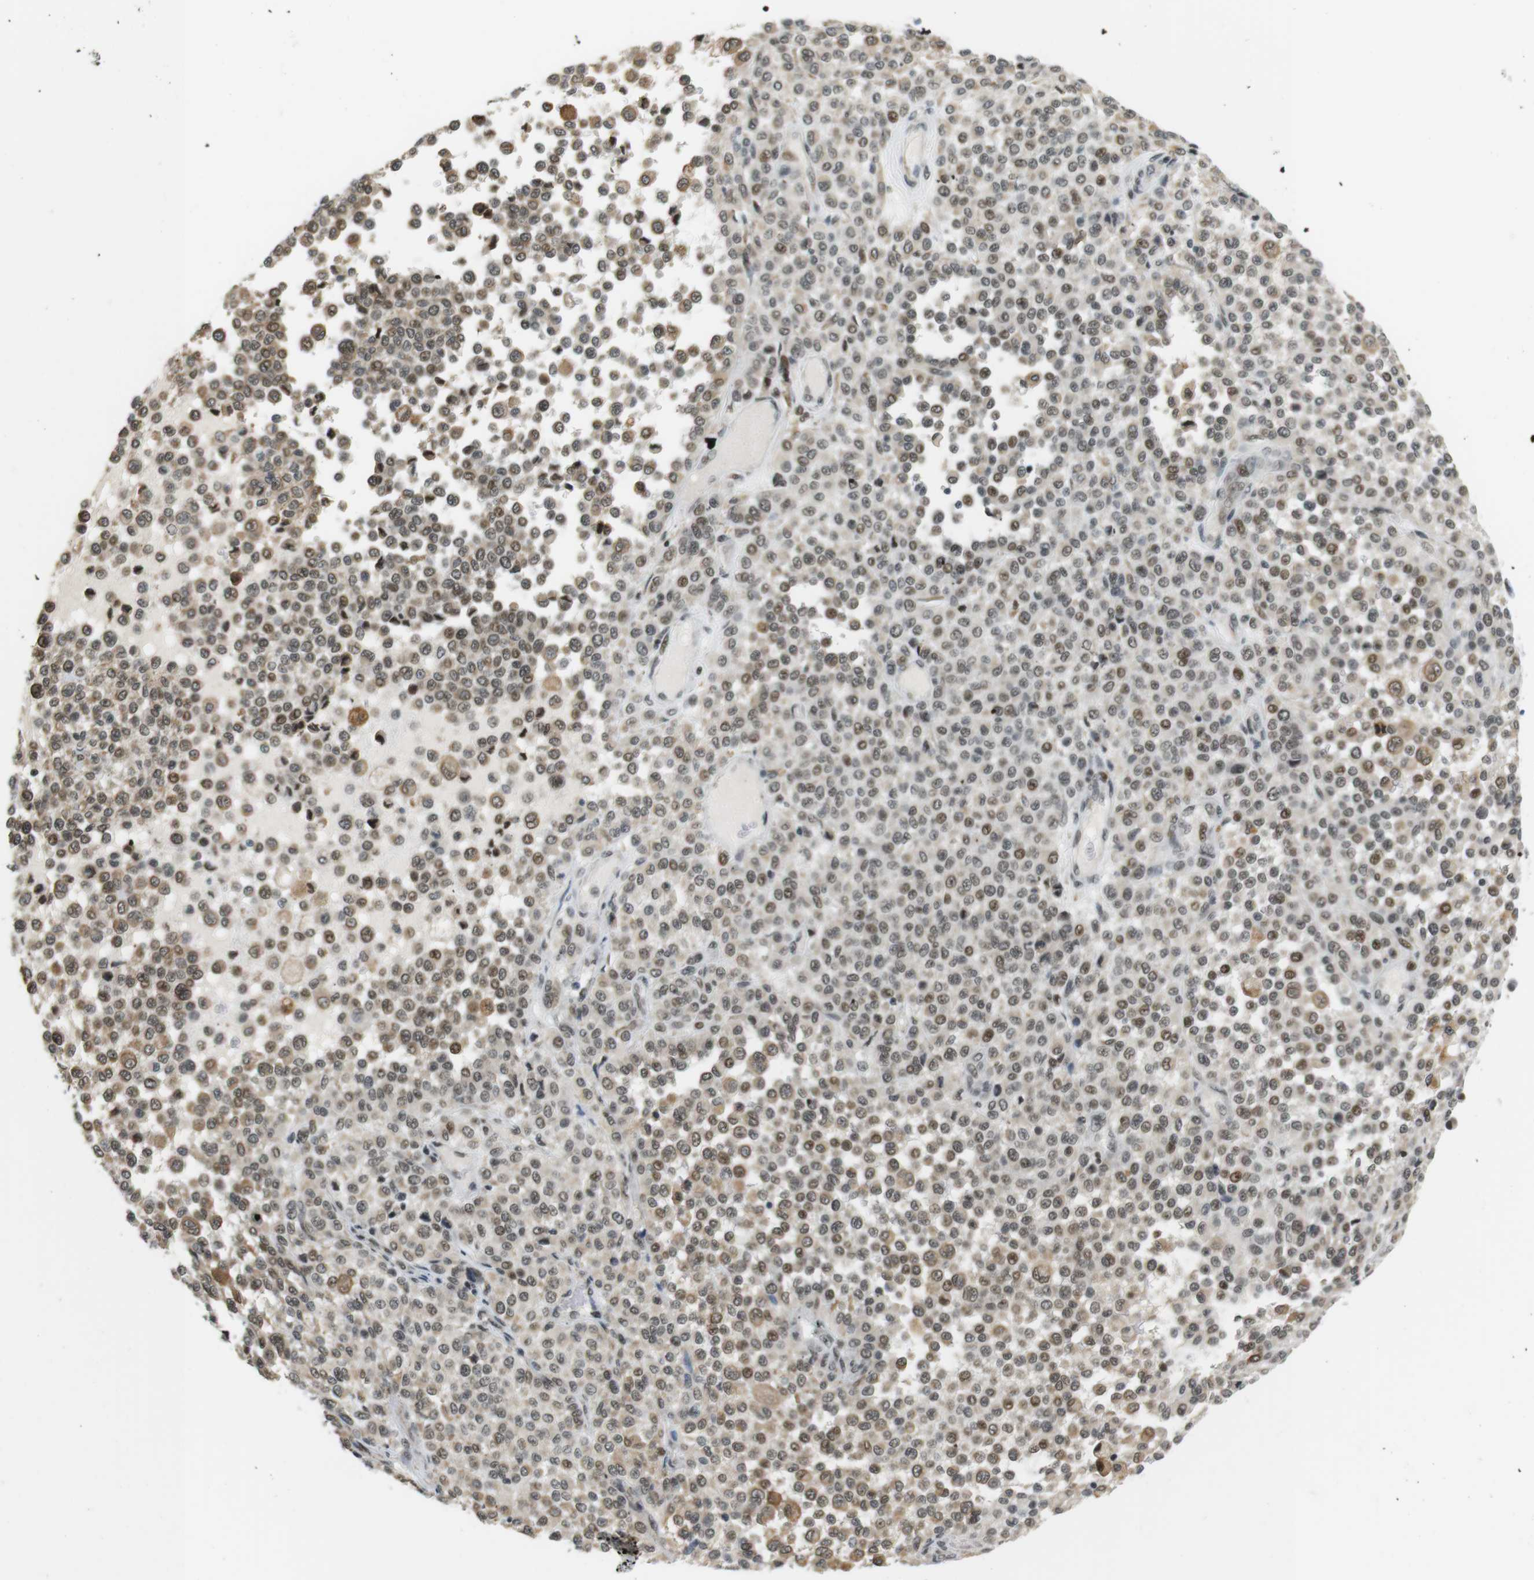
{"staining": {"intensity": "weak", "quantity": ">75%", "location": "nuclear"}, "tissue": "melanoma", "cell_type": "Tumor cells", "image_type": "cancer", "snomed": [{"axis": "morphology", "description": "Malignant melanoma, Metastatic site"}, {"axis": "topography", "description": "Pancreas"}], "caption": "A photomicrograph showing weak nuclear positivity in approximately >75% of tumor cells in melanoma, as visualized by brown immunohistochemical staining.", "gene": "RNF38", "patient": {"sex": "female", "age": 30}}